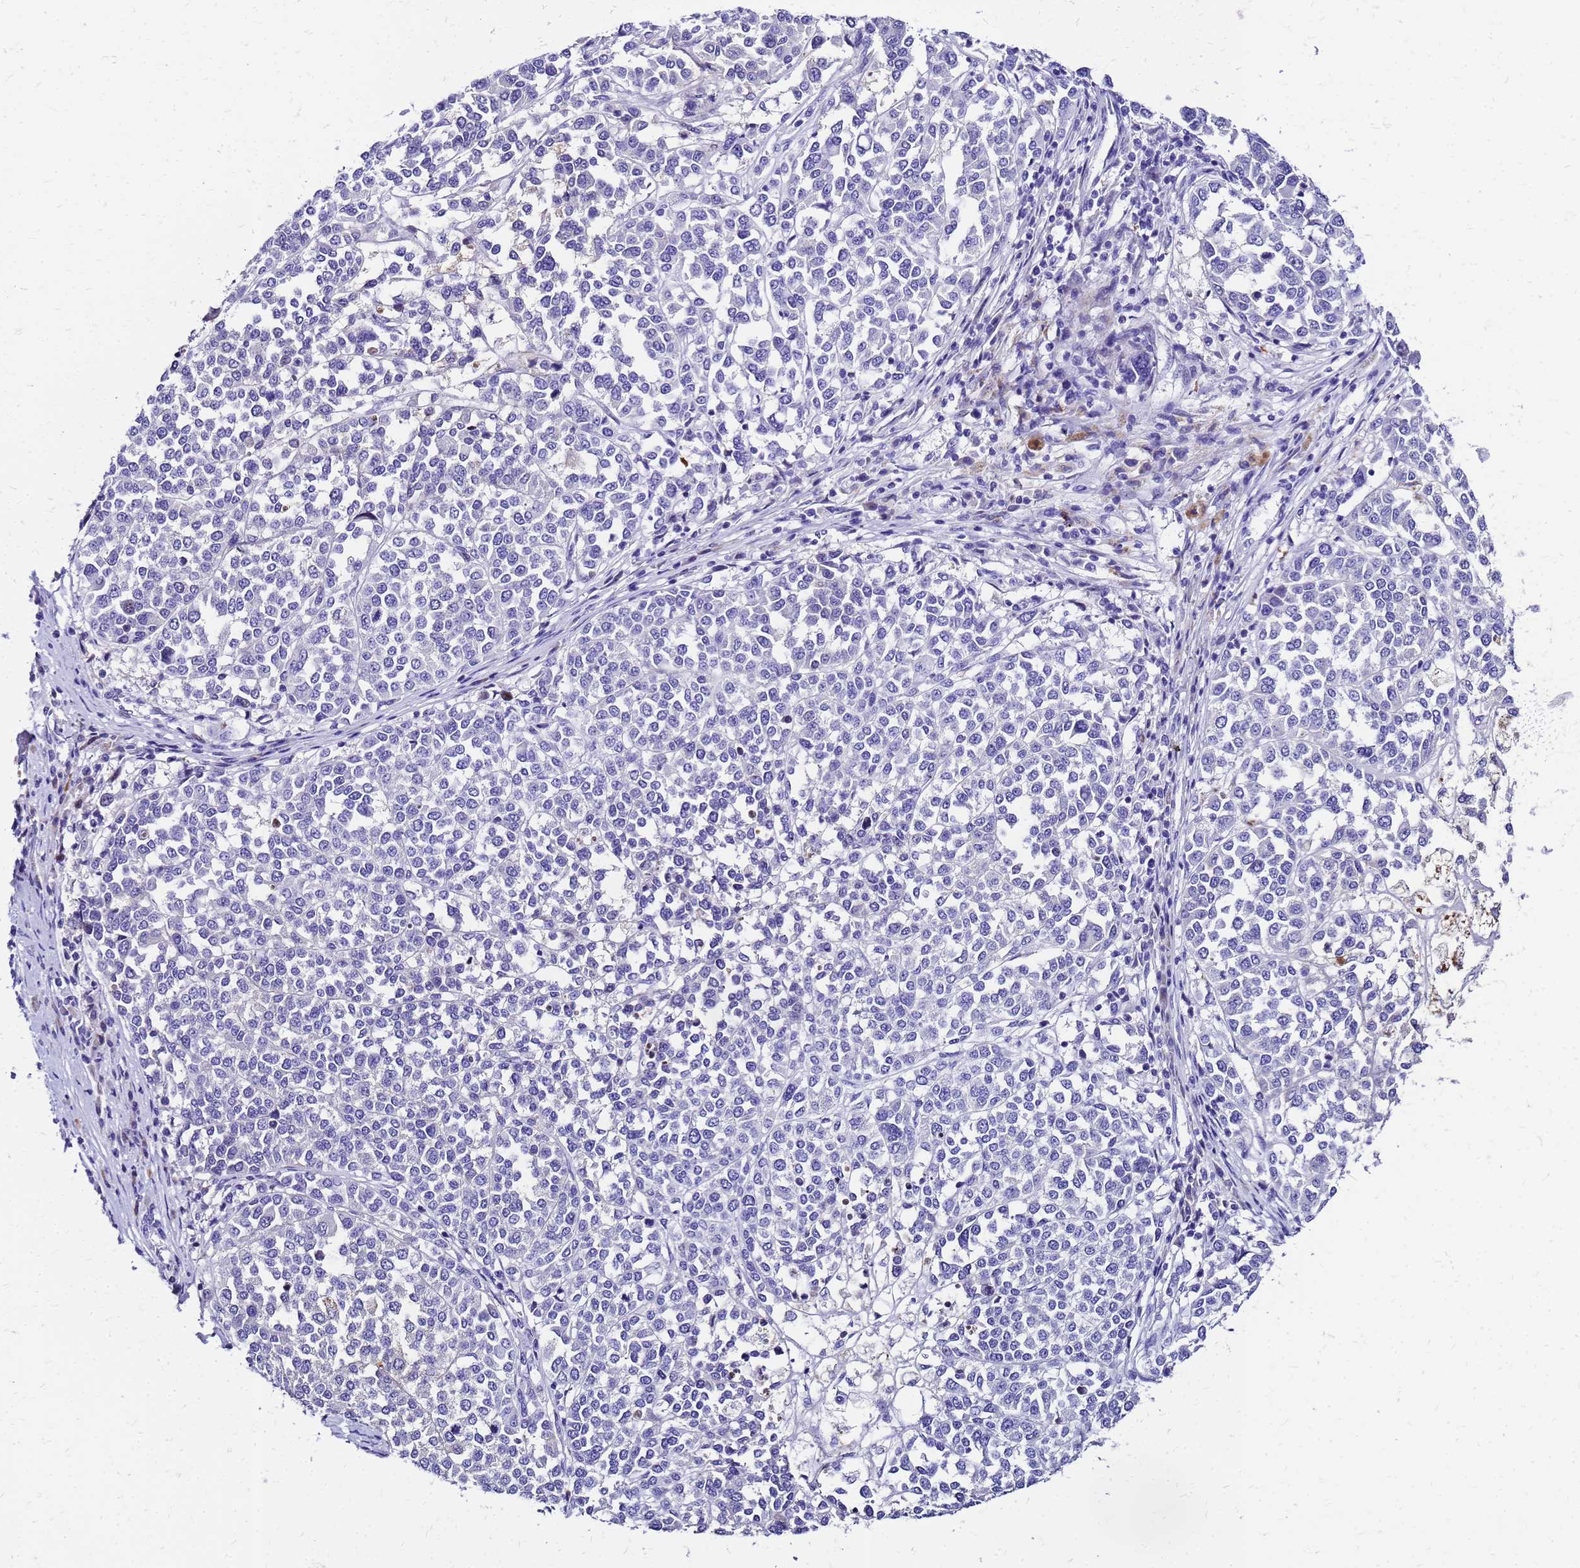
{"staining": {"intensity": "negative", "quantity": "none", "location": "none"}, "tissue": "melanoma", "cell_type": "Tumor cells", "image_type": "cancer", "snomed": [{"axis": "morphology", "description": "Malignant melanoma, Metastatic site"}, {"axis": "topography", "description": "Lymph node"}], "caption": "This is an IHC micrograph of human melanoma. There is no expression in tumor cells.", "gene": "SMIM21", "patient": {"sex": "male", "age": 44}}